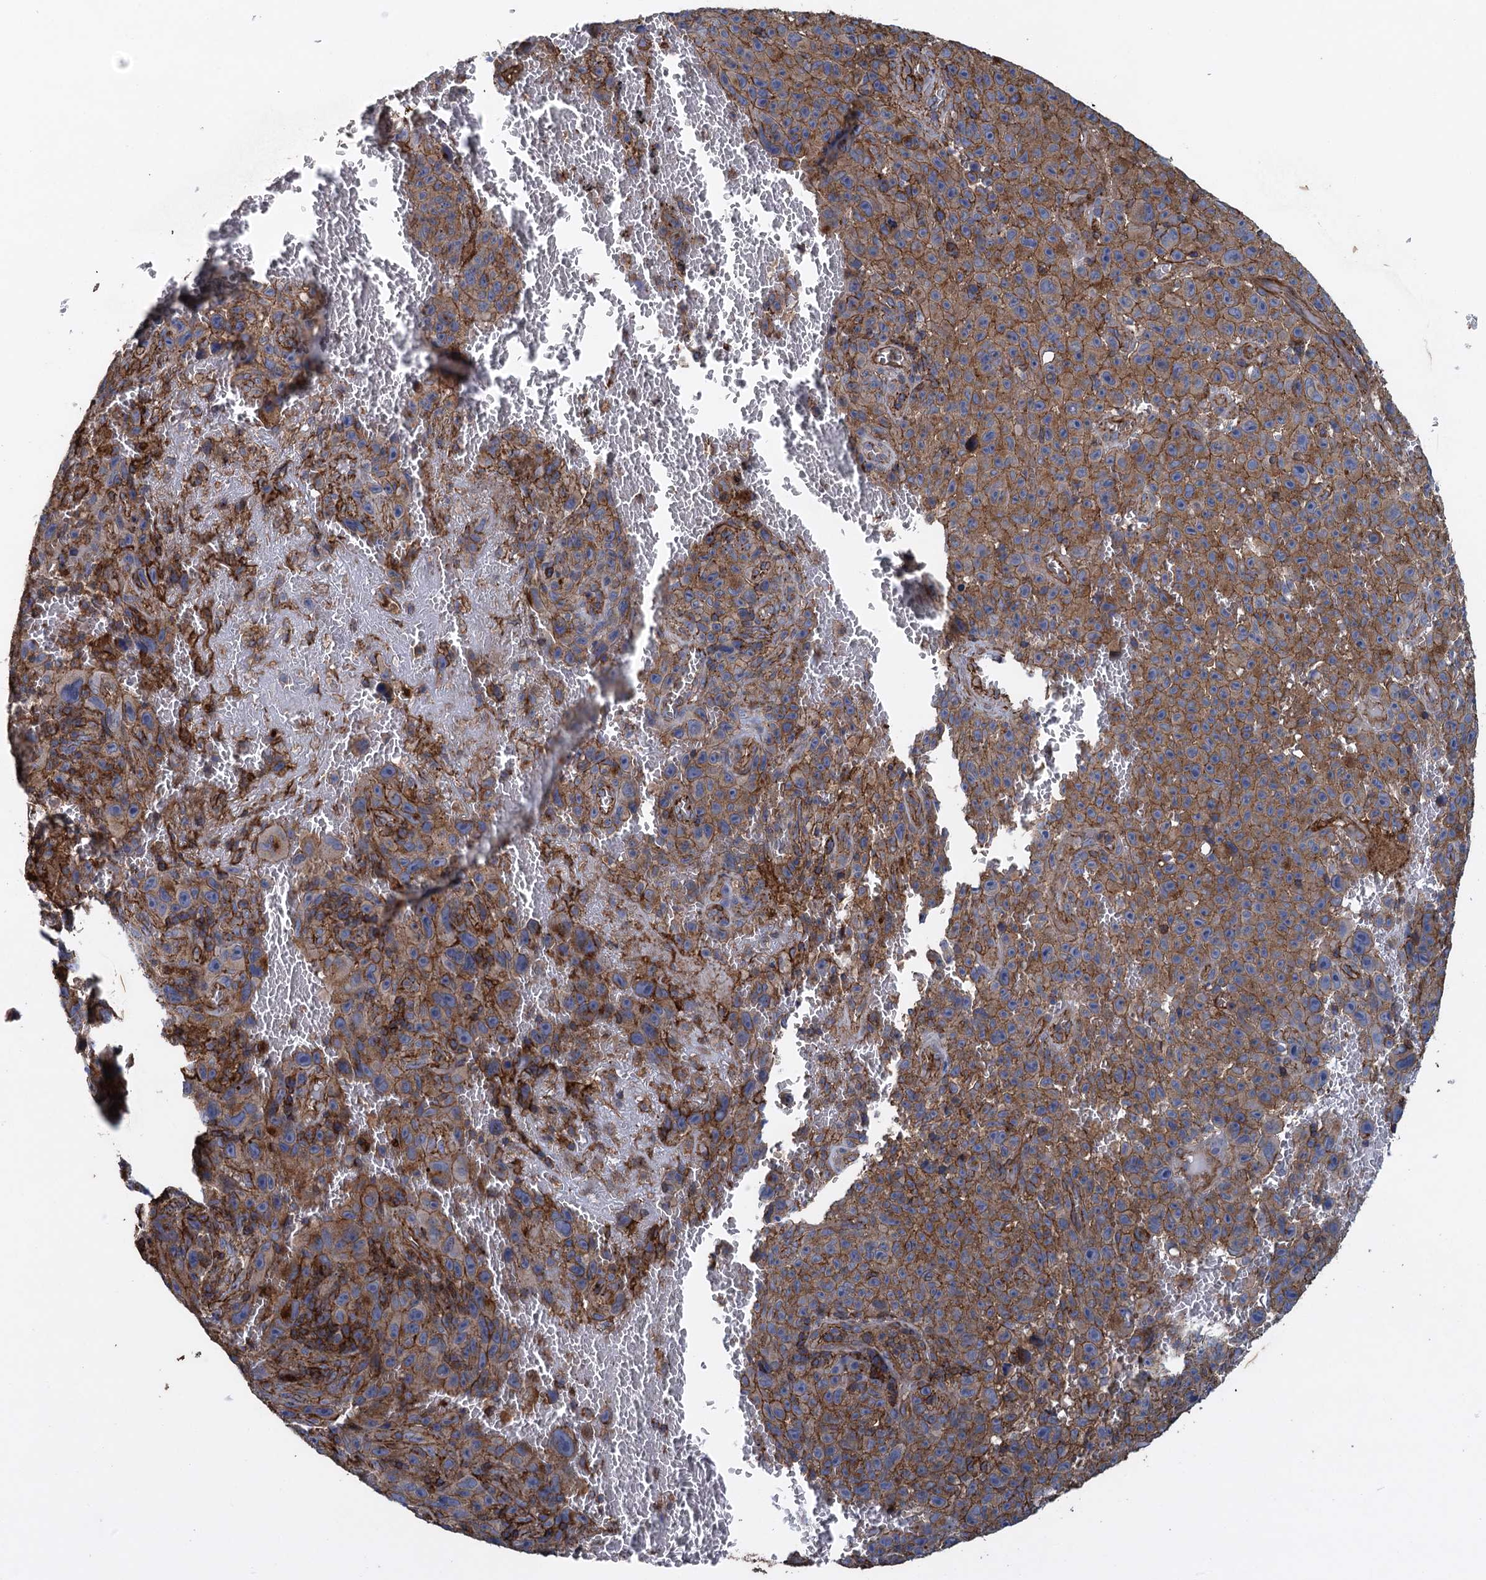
{"staining": {"intensity": "moderate", "quantity": ">75%", "location": "cytoplasmic/membranous"}, "tissue": "melanoma", "cell_type": "Tumor cells", "image_type": "cancer", "snomed": [{"axis": "morphology", "description": "Malignant melanoma, NOS"}, {"axis": "topography", "description": "Skin"}], "caption": "An IHC micrograph of tumor tissue is shown. Protein staining in brown labels moderate cytoplasmic/membranous positivity in malignant melanoma within tumor cells.", "gene": "PROSER2", "patient": {"sex": "female", "age": 82}}